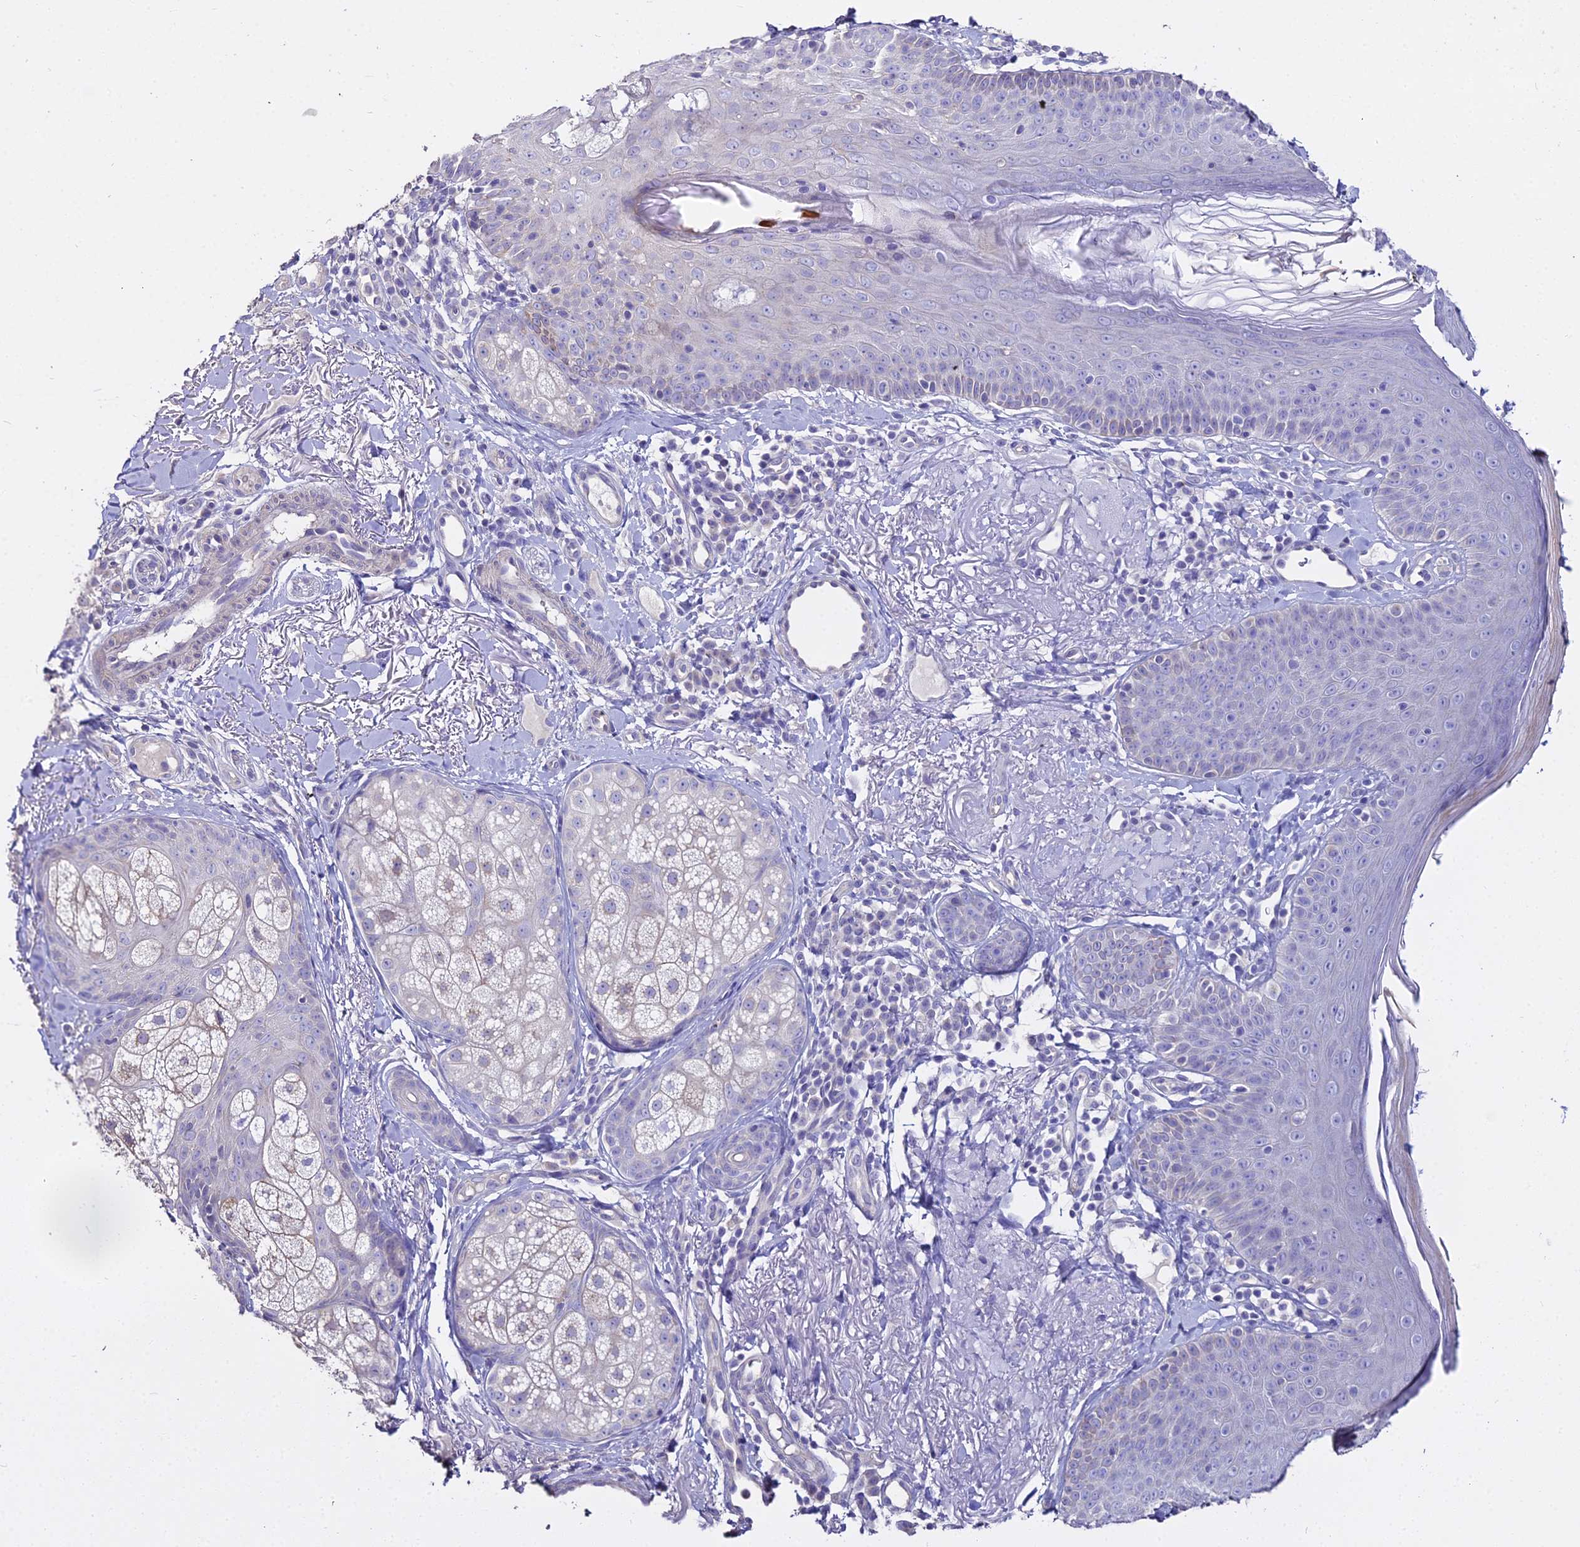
{"staining": {"intensity": "negative", "quantity": "none", "location": "none"}, "tissue": "skin", "cell_type": "Fibroblasts", "image_type": "normal", "snomed": [{"axis": "morphology", "description": "Normal tissue, NOS"}, {"axis": "topography", "description": "Skin"}], "caption": "The histopathology image demonstrates no significant expression in fibroblasts of skin. (DAB (3,3'-diaminobenzidine) immunohistochemistry visualized using brightfield microscopy, high magnification).", "gene": "GLYAT", "patient": {"sex": "male", "age": 57}}